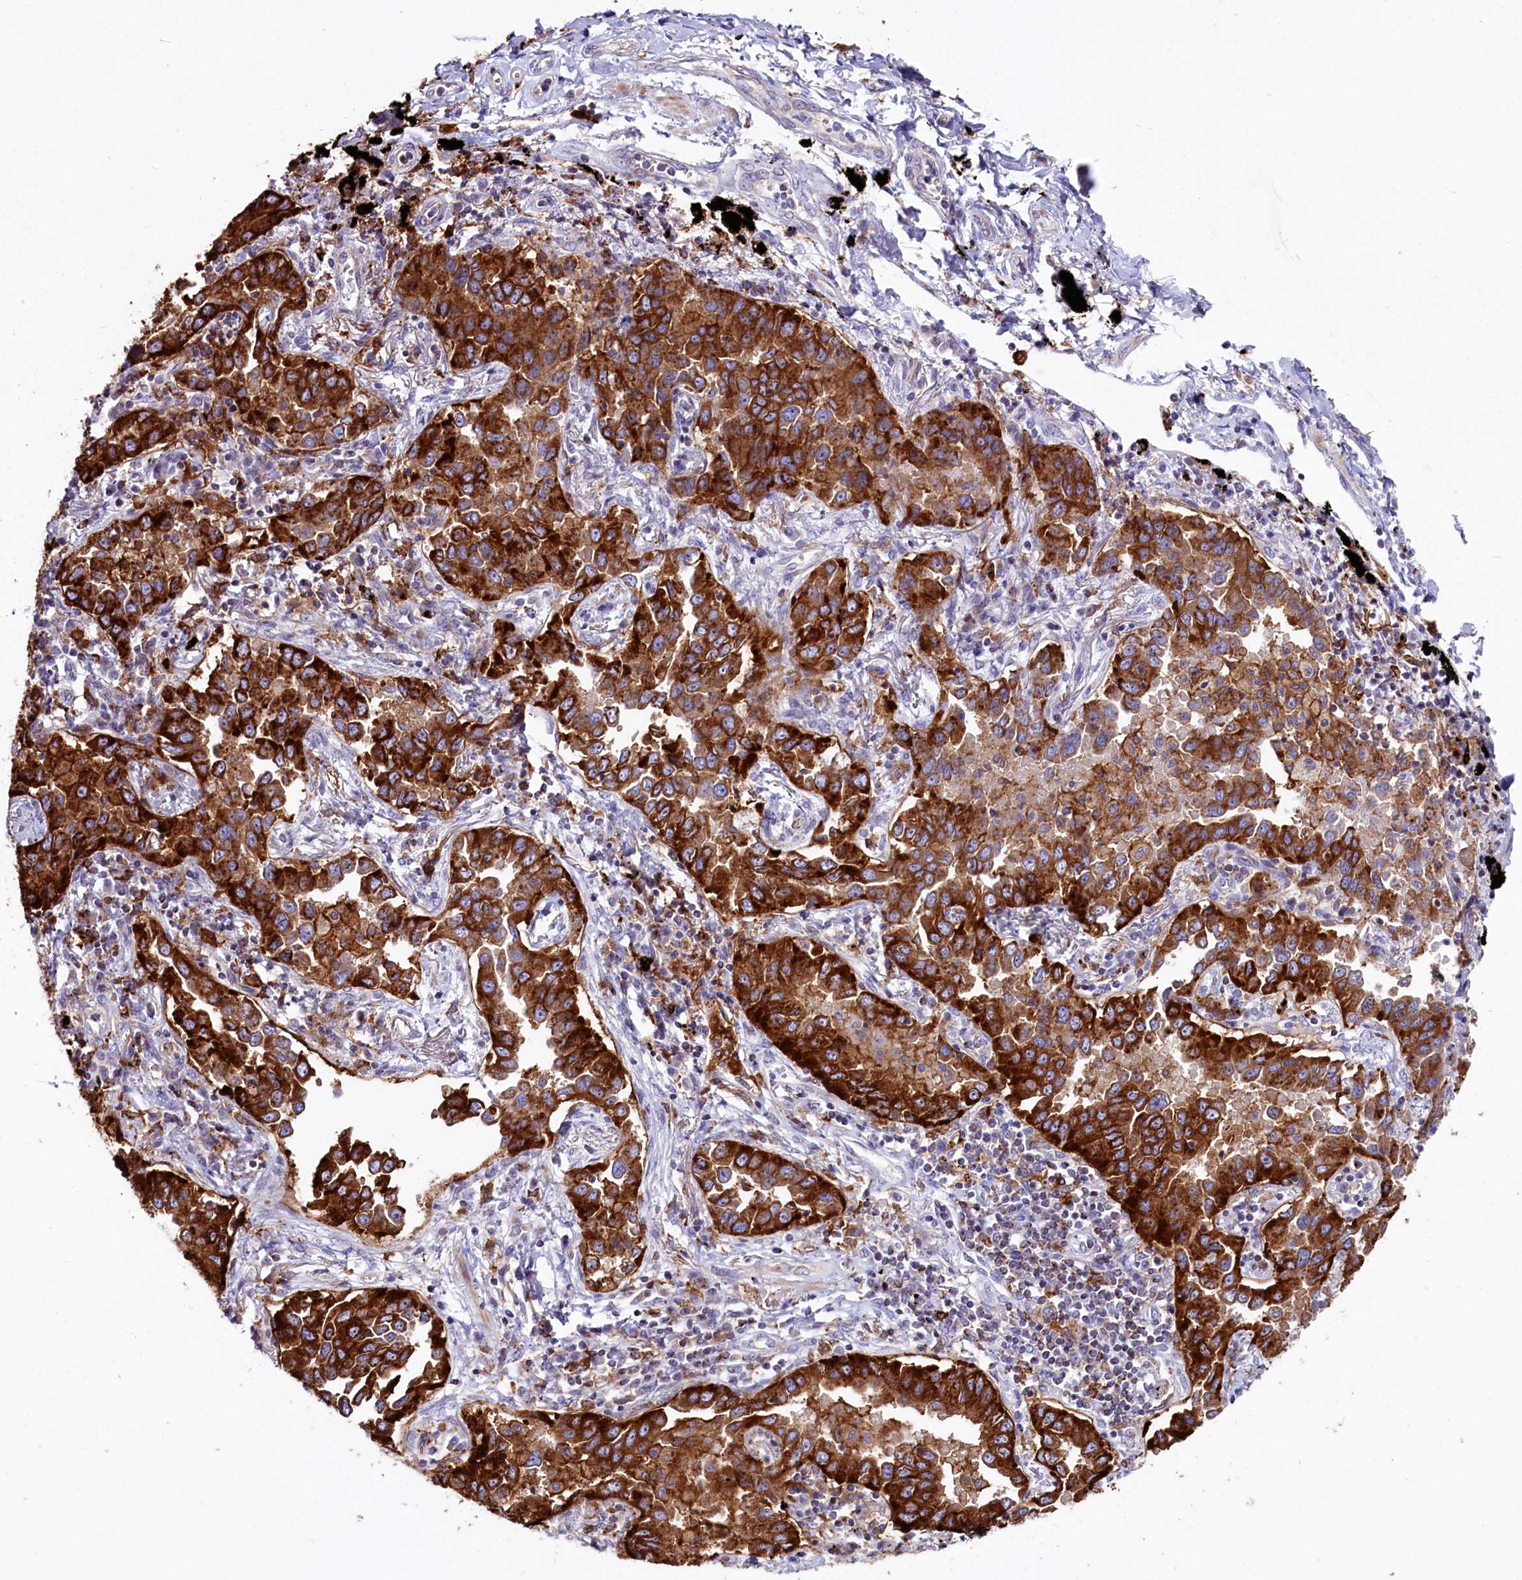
{"staining": {"intensity": "strong", "quantity": ">75%", "location": "cytoplasmic/membranous"}, "tissue": "lung cancer", "cell_type": "Tumor cells", "image_type": "cancer", "snomed": [{"axis": "morphology", "description": "Adenocarcinoma, NOS"}, {"axis": "topography", "description": "Lung"}], "caption": "Approximately >75% of tumor cells in human adenocarcinoma (lung) display strong cytoplasmic/membranous protein positivity as visualized by brown immunohistochemical staining.", "gene": "IL20RA", "patient": {"sex": "male", "age": 67}}